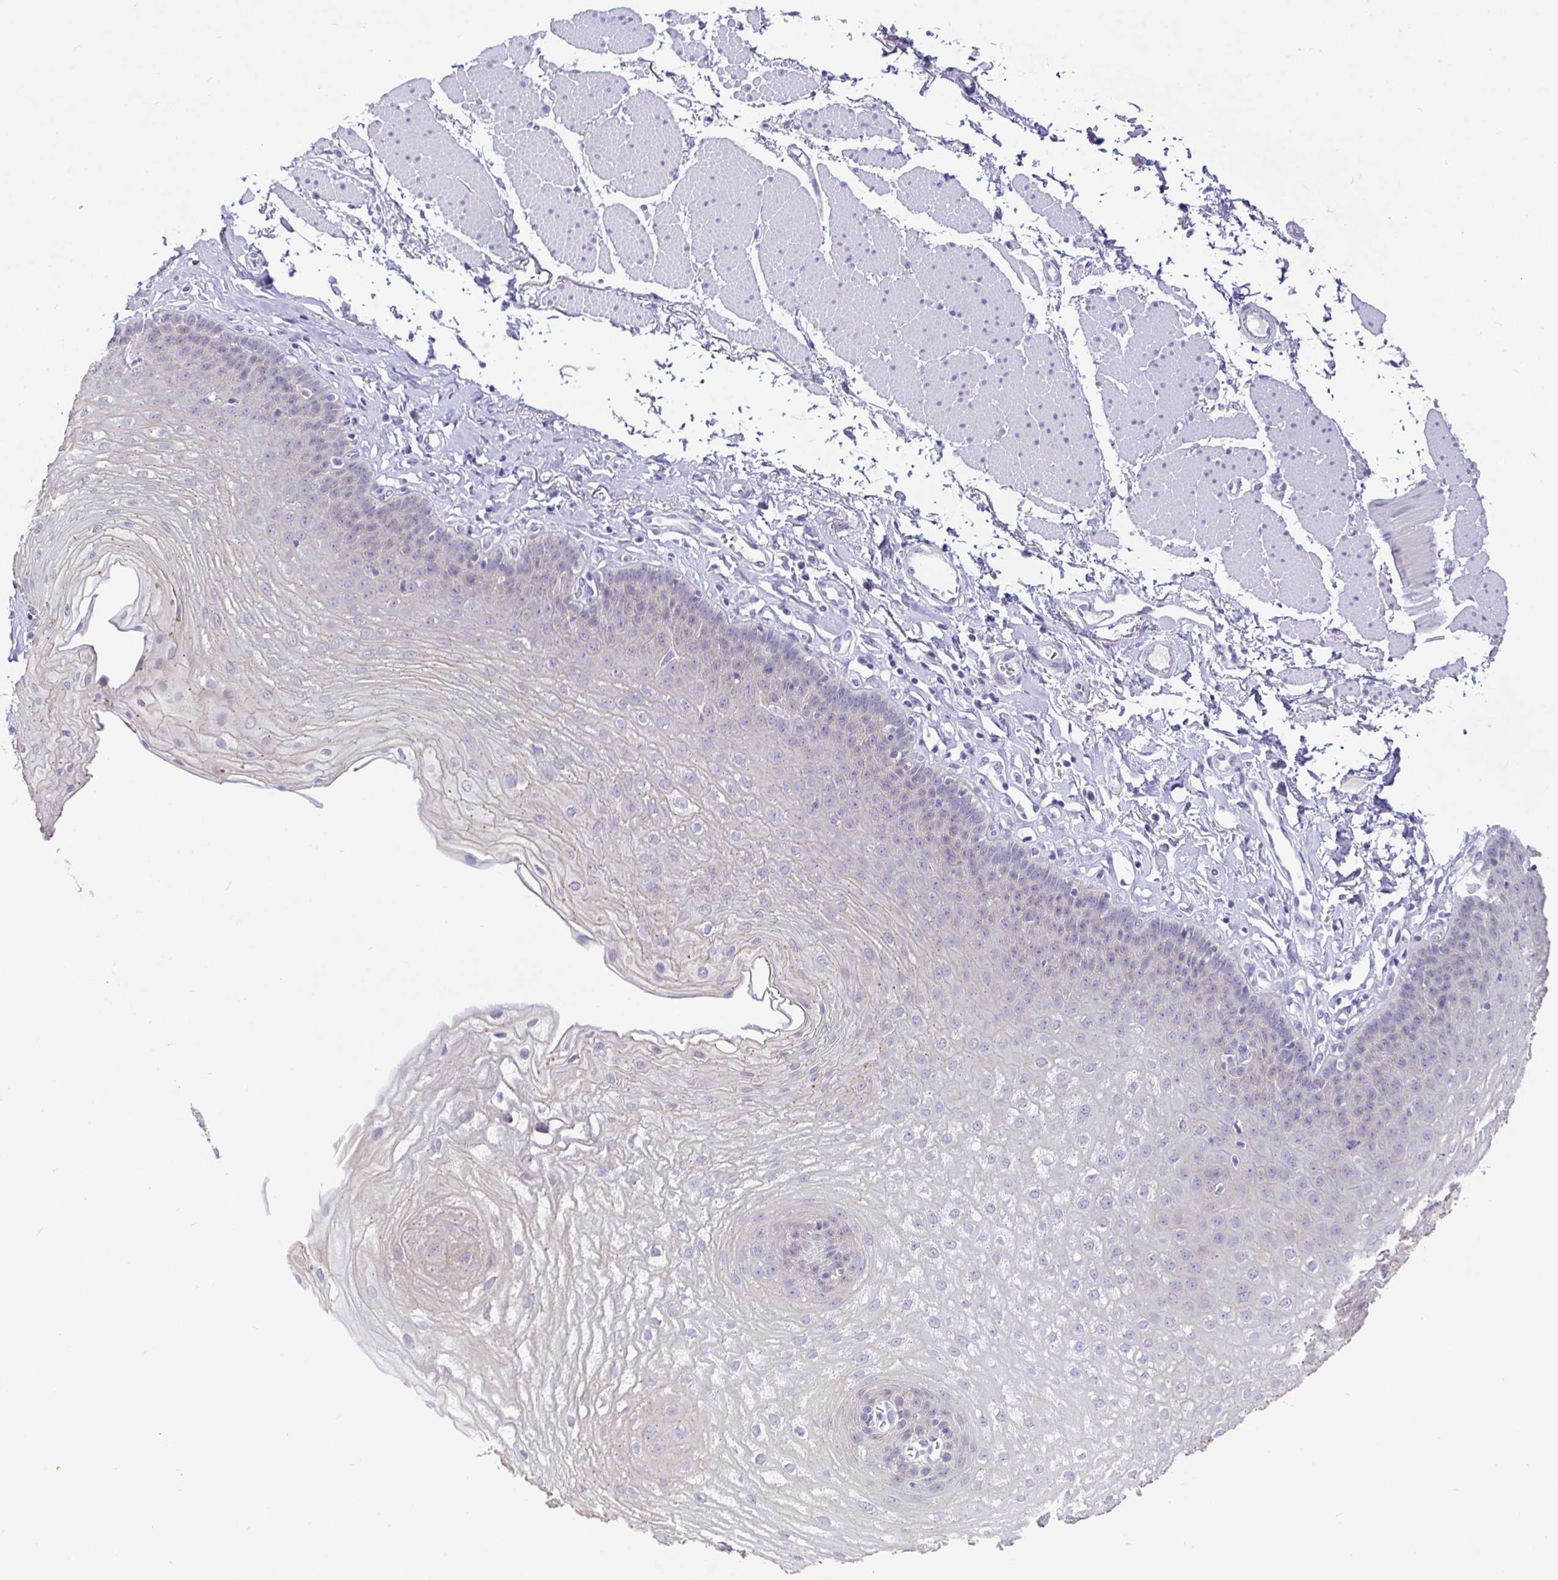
{"staining": {"intensity": "weak", "quantity": "<25%", "location": "cytoplasmic/membranous"}, "tissue": "esophagus", "cell_type": "Squamous epithelial cells", "image_type": "normal", "snomed": [{"axis": "morphology", "description": "Normal tissue, NOS"}, {"axis": "topography", "description": "Esophagus"}], "caption": "The micrograph exhibits no staining of squamous epithelial cells in normal esophagus.", "gene": "EZHIP", "patient": {"sex": "female", "age": 81}}